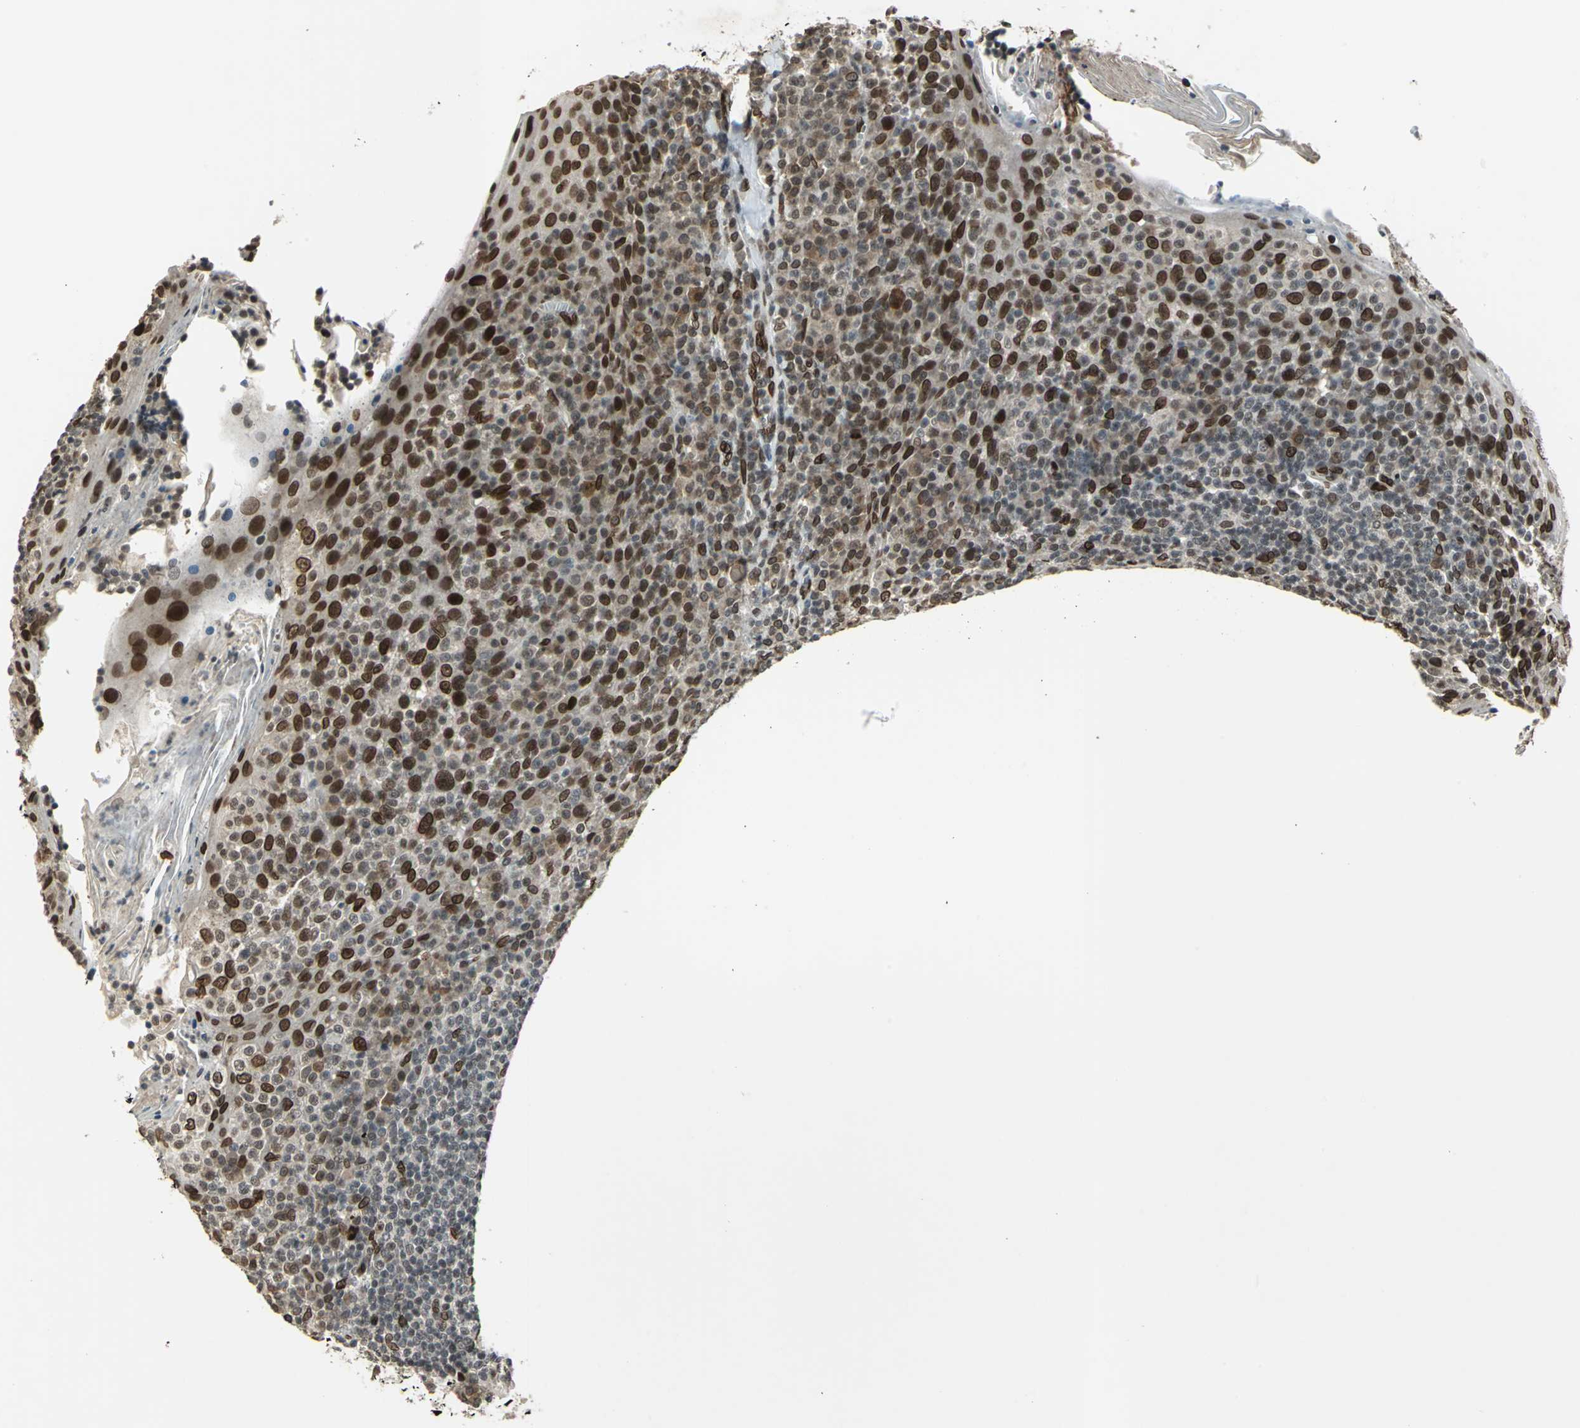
{"staining": {"intensity": "strong", "quantity": "25%-75%", "location": "nuclear"}, "tissue": "tonsil", "cell_type": "Germinal center cells", "image_type": "normal", "snomed": [{"axis": "morphology", "description": "Normal tissue, NOS"}, {"axis": "topography", "description": "Tonsil"}], "caption": "Immunohistochemical staining of normal human tonsil reveals strong nuclear protein expression in approximately 25%-75% of germinal center cells.", "gene": "ISY1", "patient": {"sex": "male", "age": 31}}